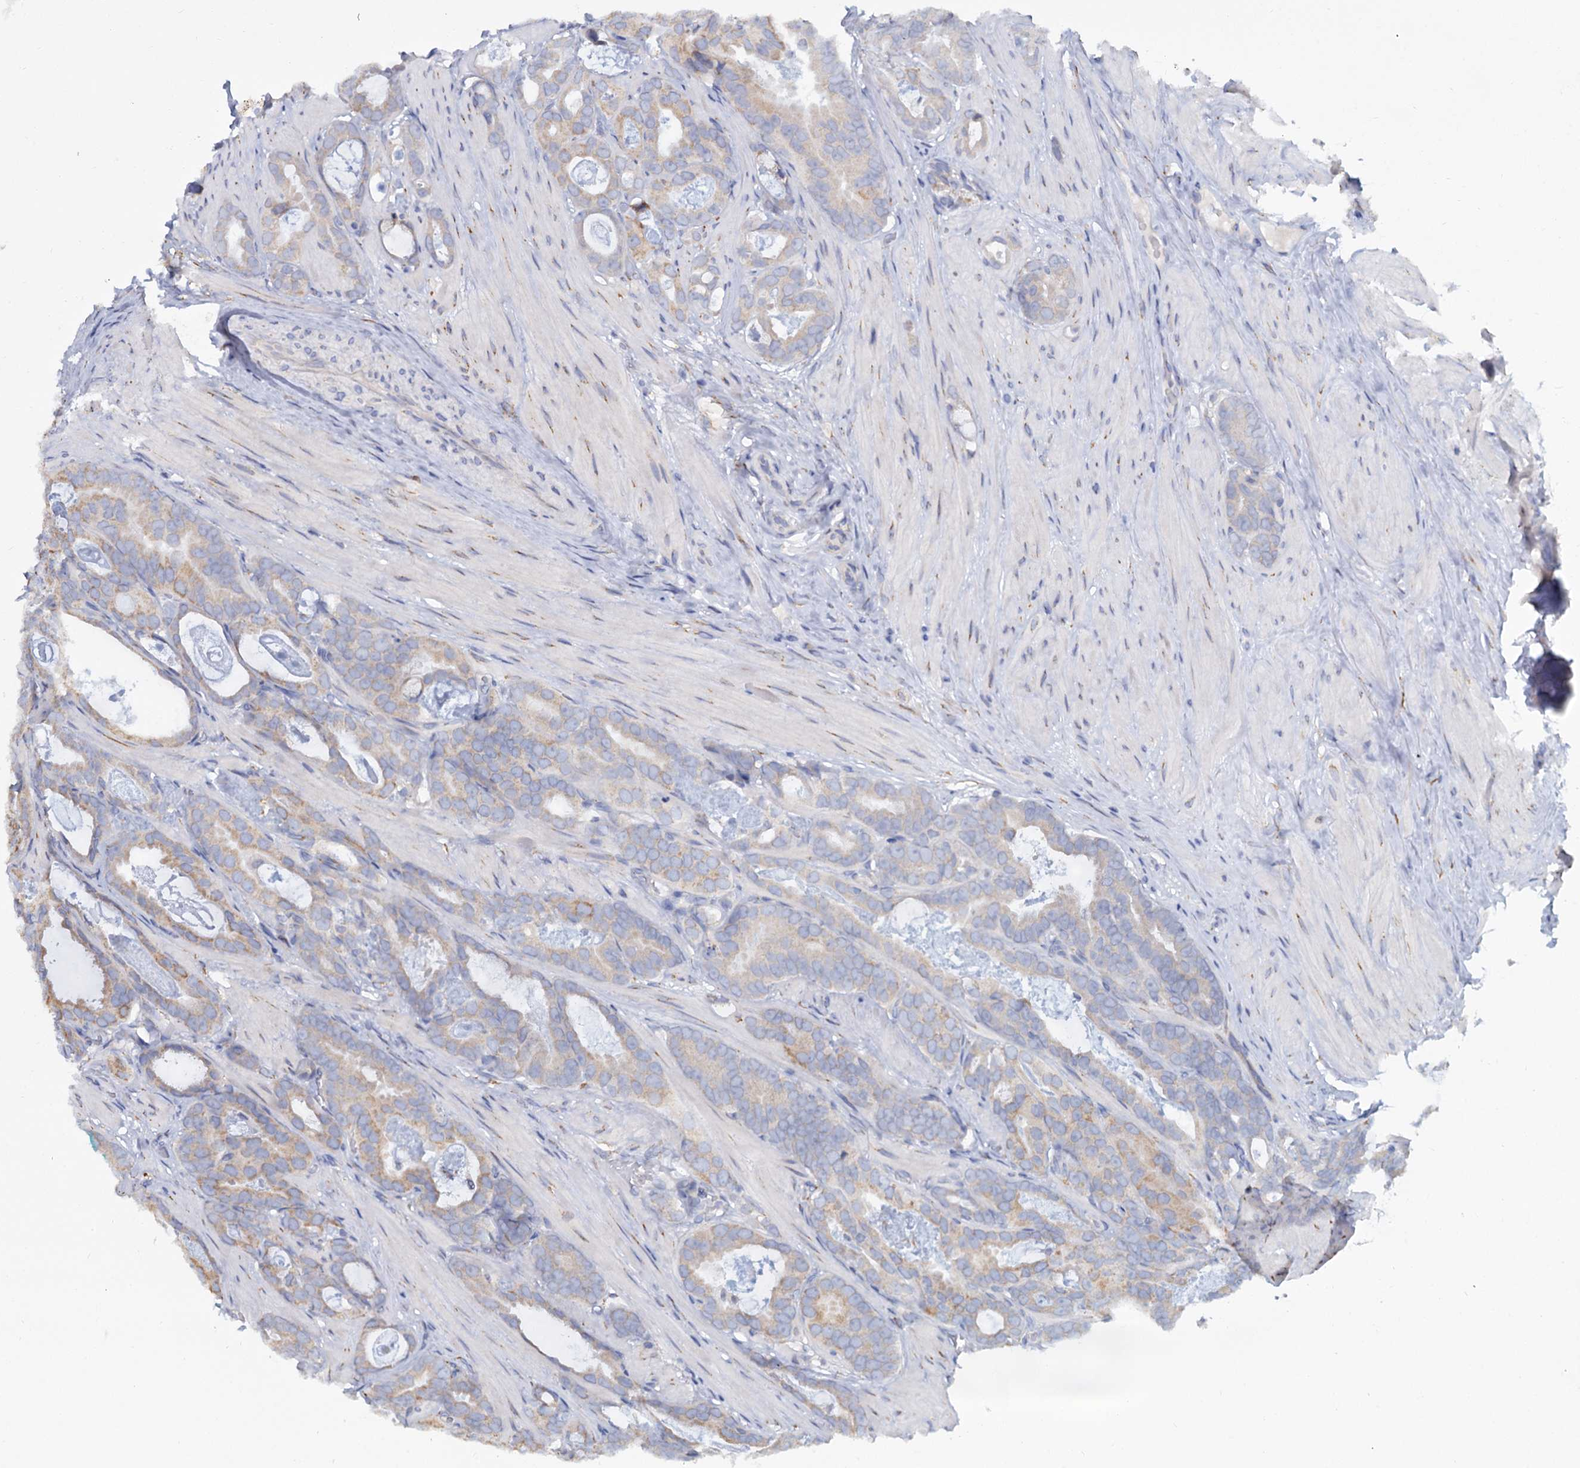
{"staining": {"intensity": "weak", "quantity": "25%-75%", "location": "cytoplasmic/membranous"}, "tissue": "prostate cancer", "cell_type": "Tumor cells", "image_type": "cancer", "snomed": [{"axis": "morphology", "description": "Adenocarcinoma, Low grade"}, {"axis": "topography", "description": "Prostate"}], "caption": "Immunohistochemical staining of prostate adenocarcinoma (low-grade) shows low levels of weak cytoplasmic/membranous protein expression in about 25%-75% of tumor cells.", "gene": "LRRC51", "patient": {"sex": "male", "age": 71}}